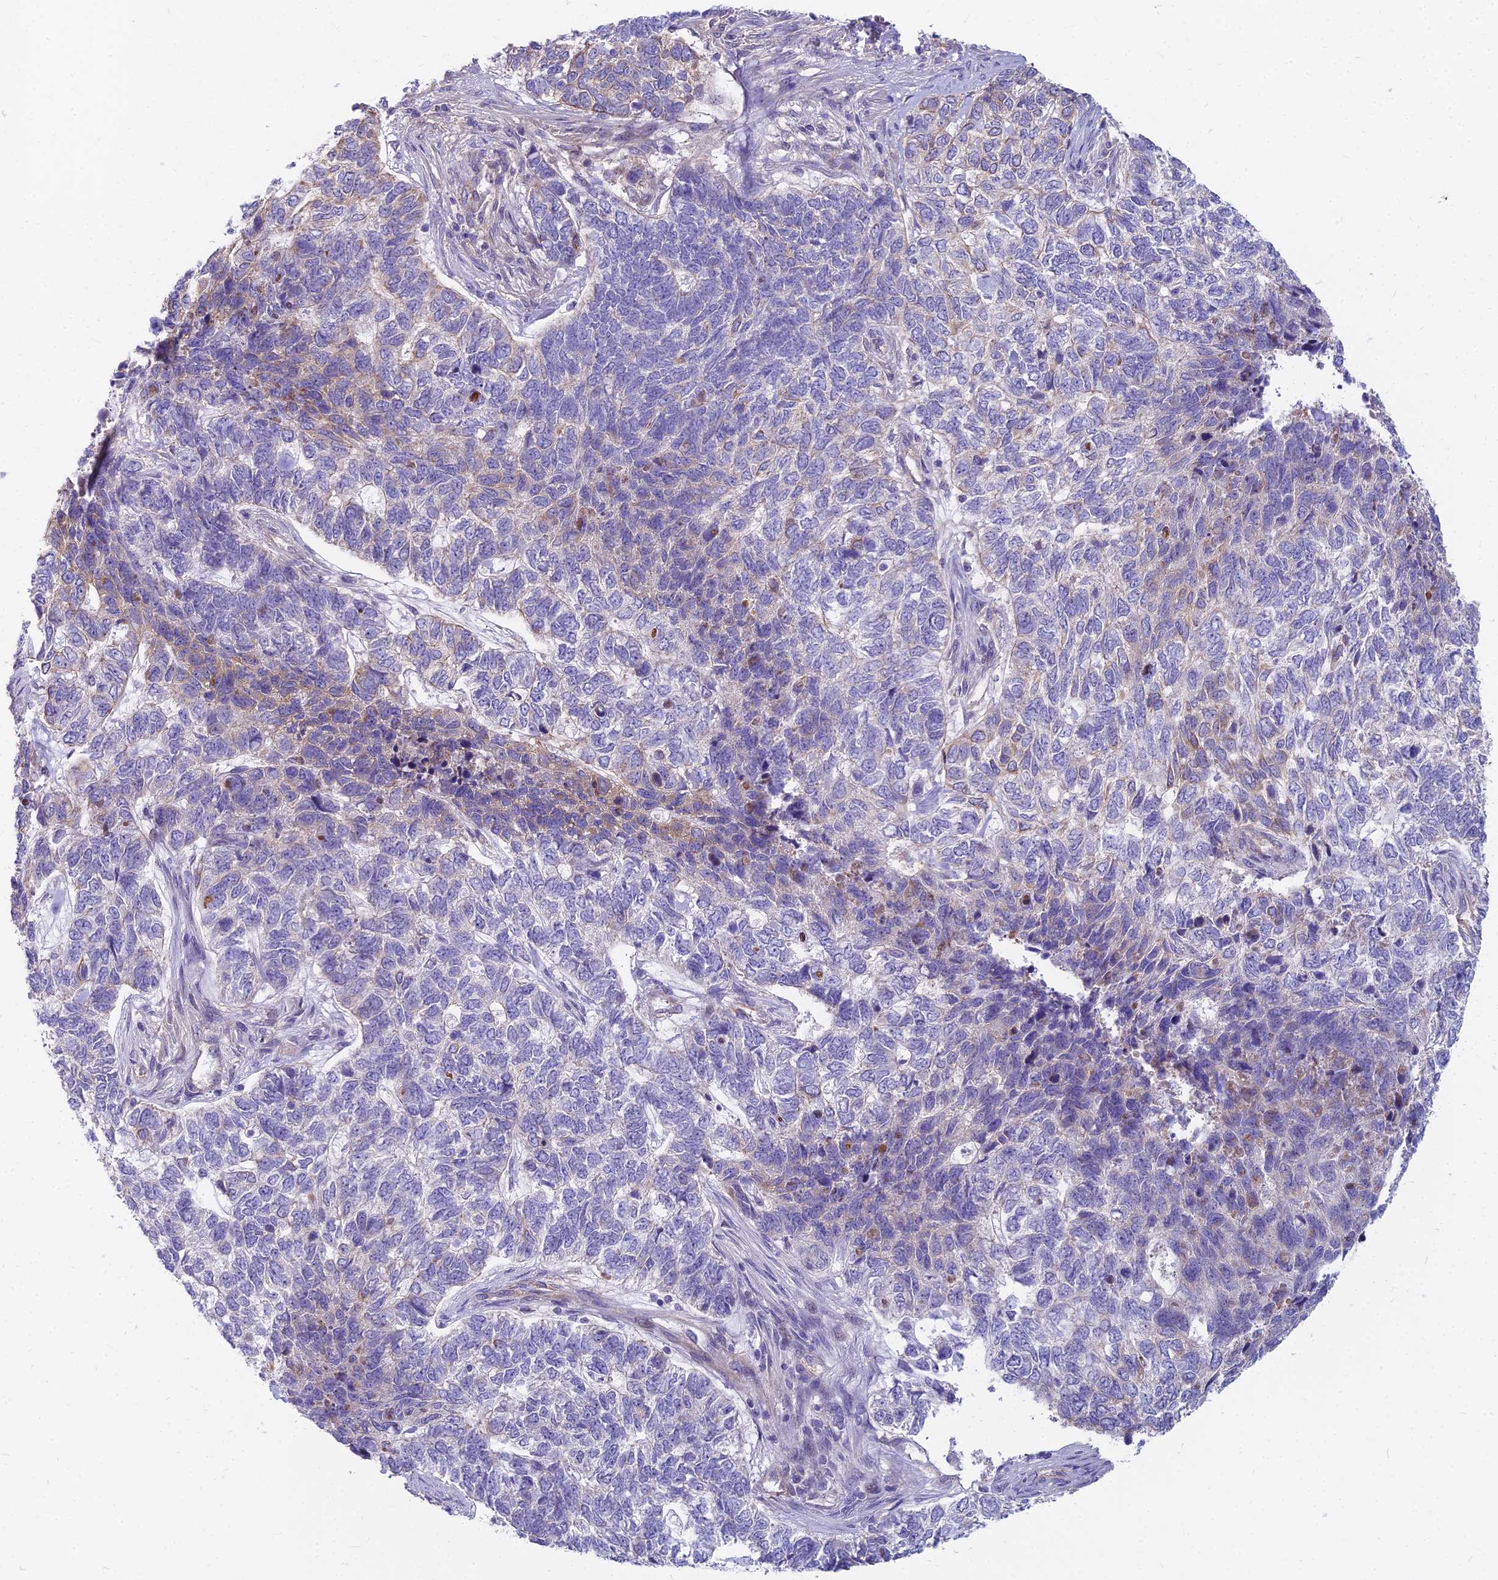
{"staining": {"intensity": "weak", "quantity": "<25%", "location": "cytoplasmic/membranous"}, "tissue": "skin cancer", "cell_type": "Tumor cells", "image_type": "cancer", "snomed": [{"axis": "morphology", "description": "Basal cell carcinoma"}, {"axis": "topography", "description": "Skin"}], "caption": "DAB immunohistochemical staining of skin basal cell carcinoma demonstrates no significant expression in tumor cells.", "gene": "HLA-DOA", "patient": {"sex": "female", "age": 65}}